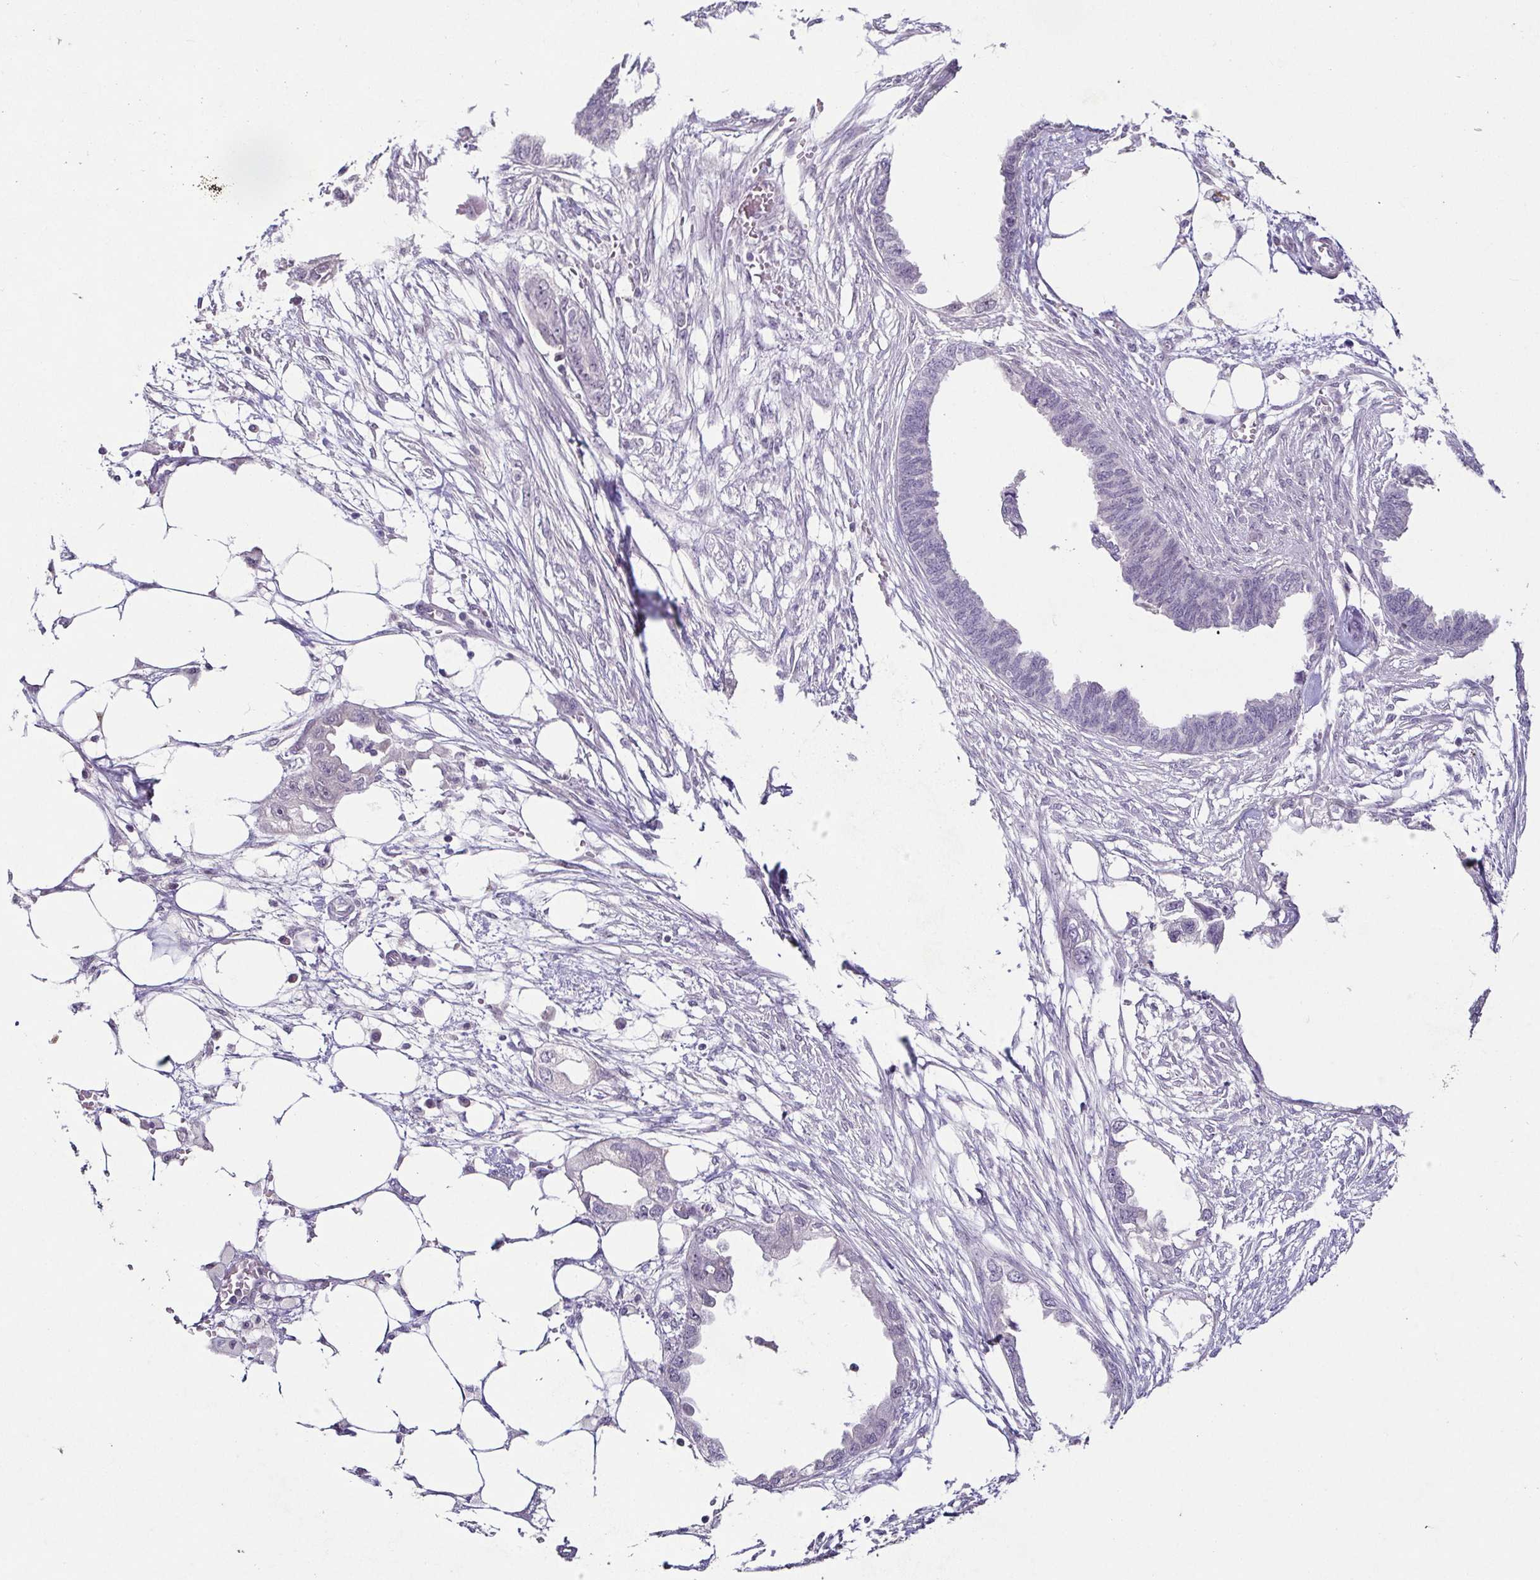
{"staining": {"intensity": "negative", "quantity": "none", "location": "none"}, "tissue": "endometrial cancer", "cell_type": "Tumor cells", "image_type": "cancer", "snomed": [{"axis": "morphology", "description": "Adenocarcinoma, NOS"}, {"axis": "morphology", "description": "Adenocarcinoma, metastatic, NOS"}, {"axis": "topography", "description": "Adipose tissue"}, {"axis": "topography", "description": "Endometrium"}], "caption": "This is an immunohistochemistry micrograph of human endometrial cancer (metastatic adenocarcinoma). There is no positivity in tumor cells.", "gene": "TP73", "patient": {"sex": "female", "age": 67}}